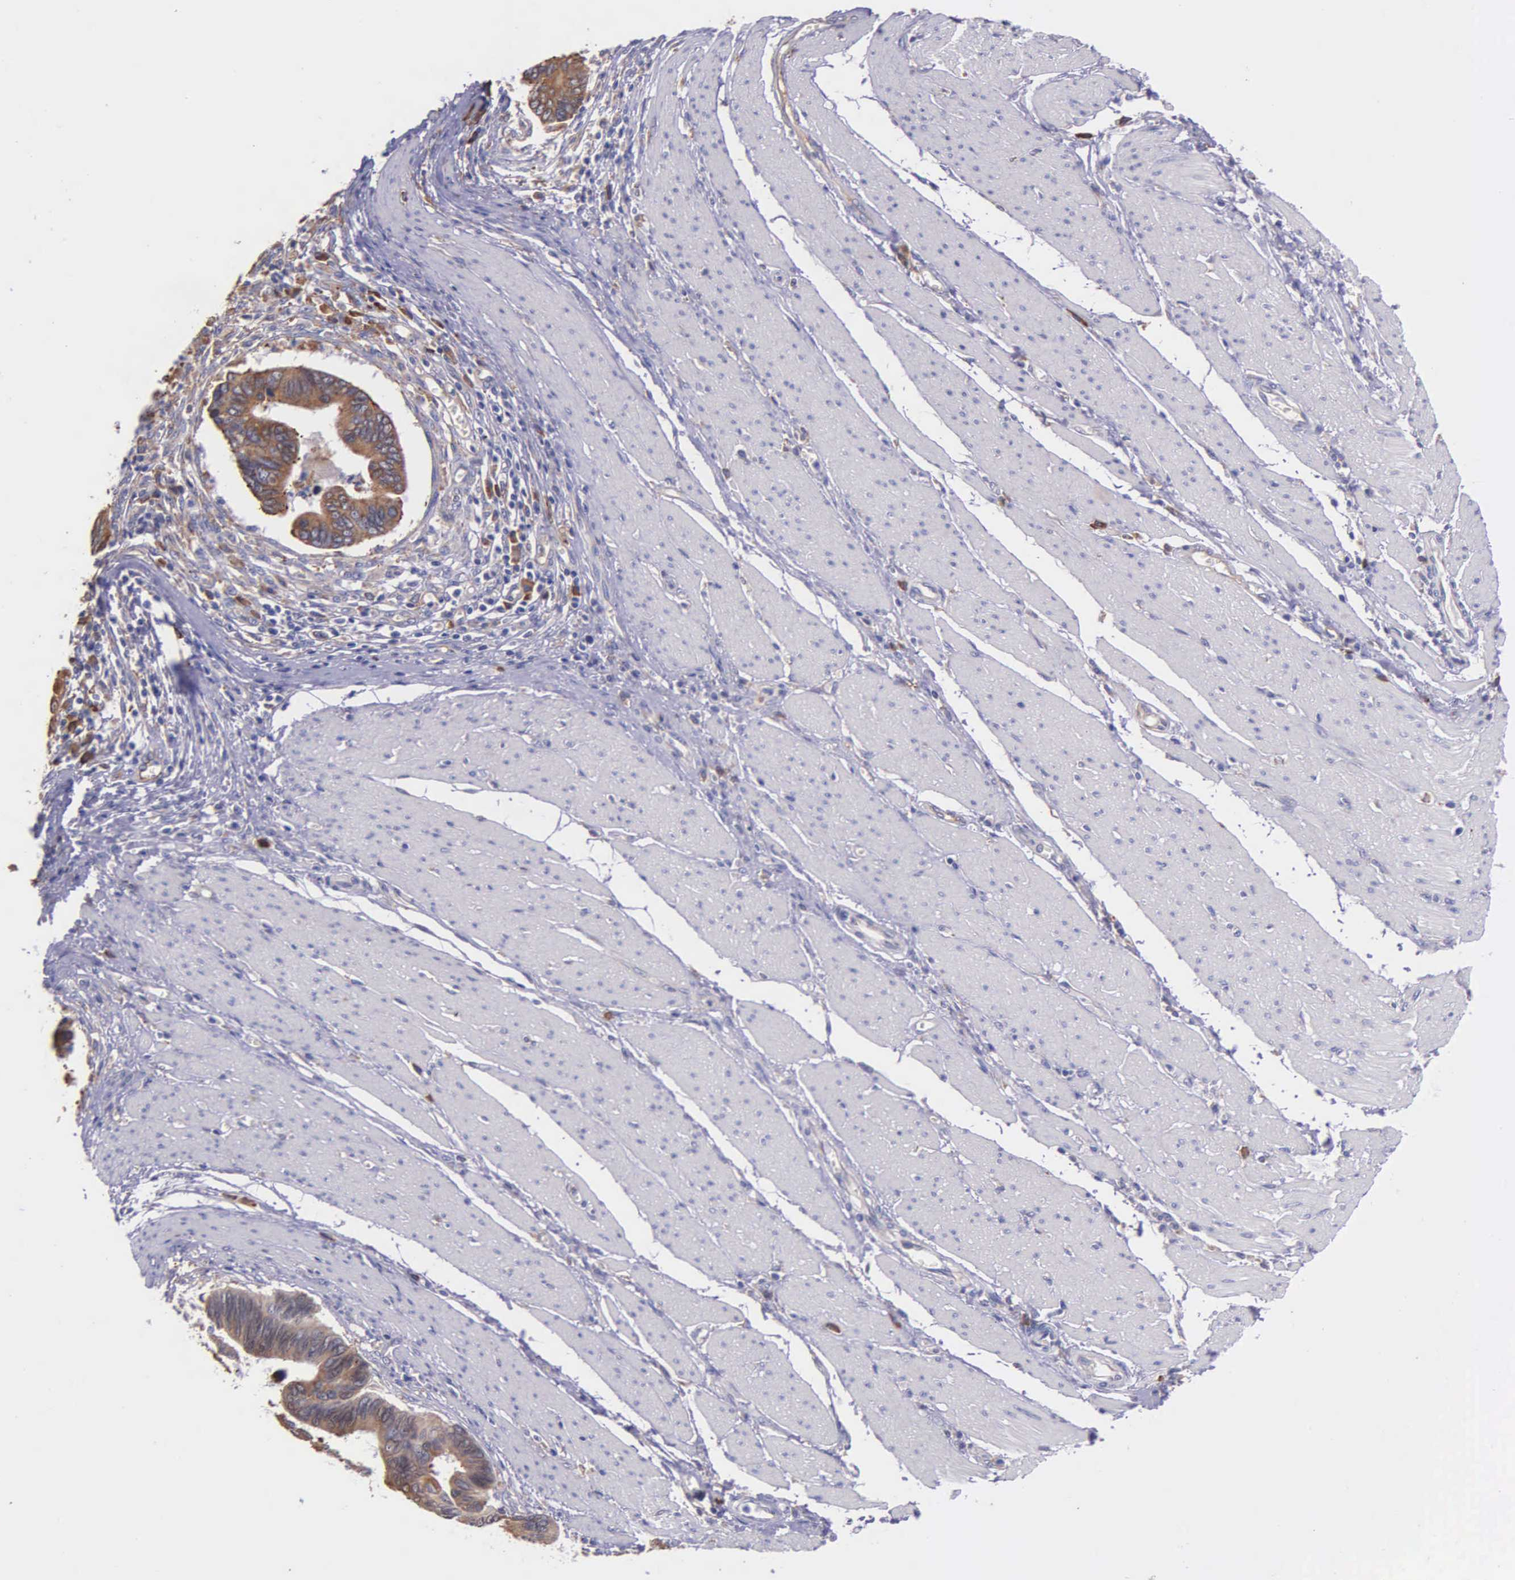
{"staining": {"intensity": "moderate", "quantity": ">75%", "location": "cytoplasmic/membranous"}, "tissue": "pancreatic cancer", "cell_type": "Tumor cells", "image_type": "cancer", "snomed": [{"axis": "morphology", "description": "Adenocarcinoma, NOS"}, {"axis": "topography", "description": "Pancreas"}], "caption": "Human adenocarcinoma (pancreatic) stained with a brown dye demonstrates moderate cytoplasmic/membranous positive staining in about >75% of tumor cells.", "gene": "ZC3H12B", "patient": {"sex": "female", "age": 70}}